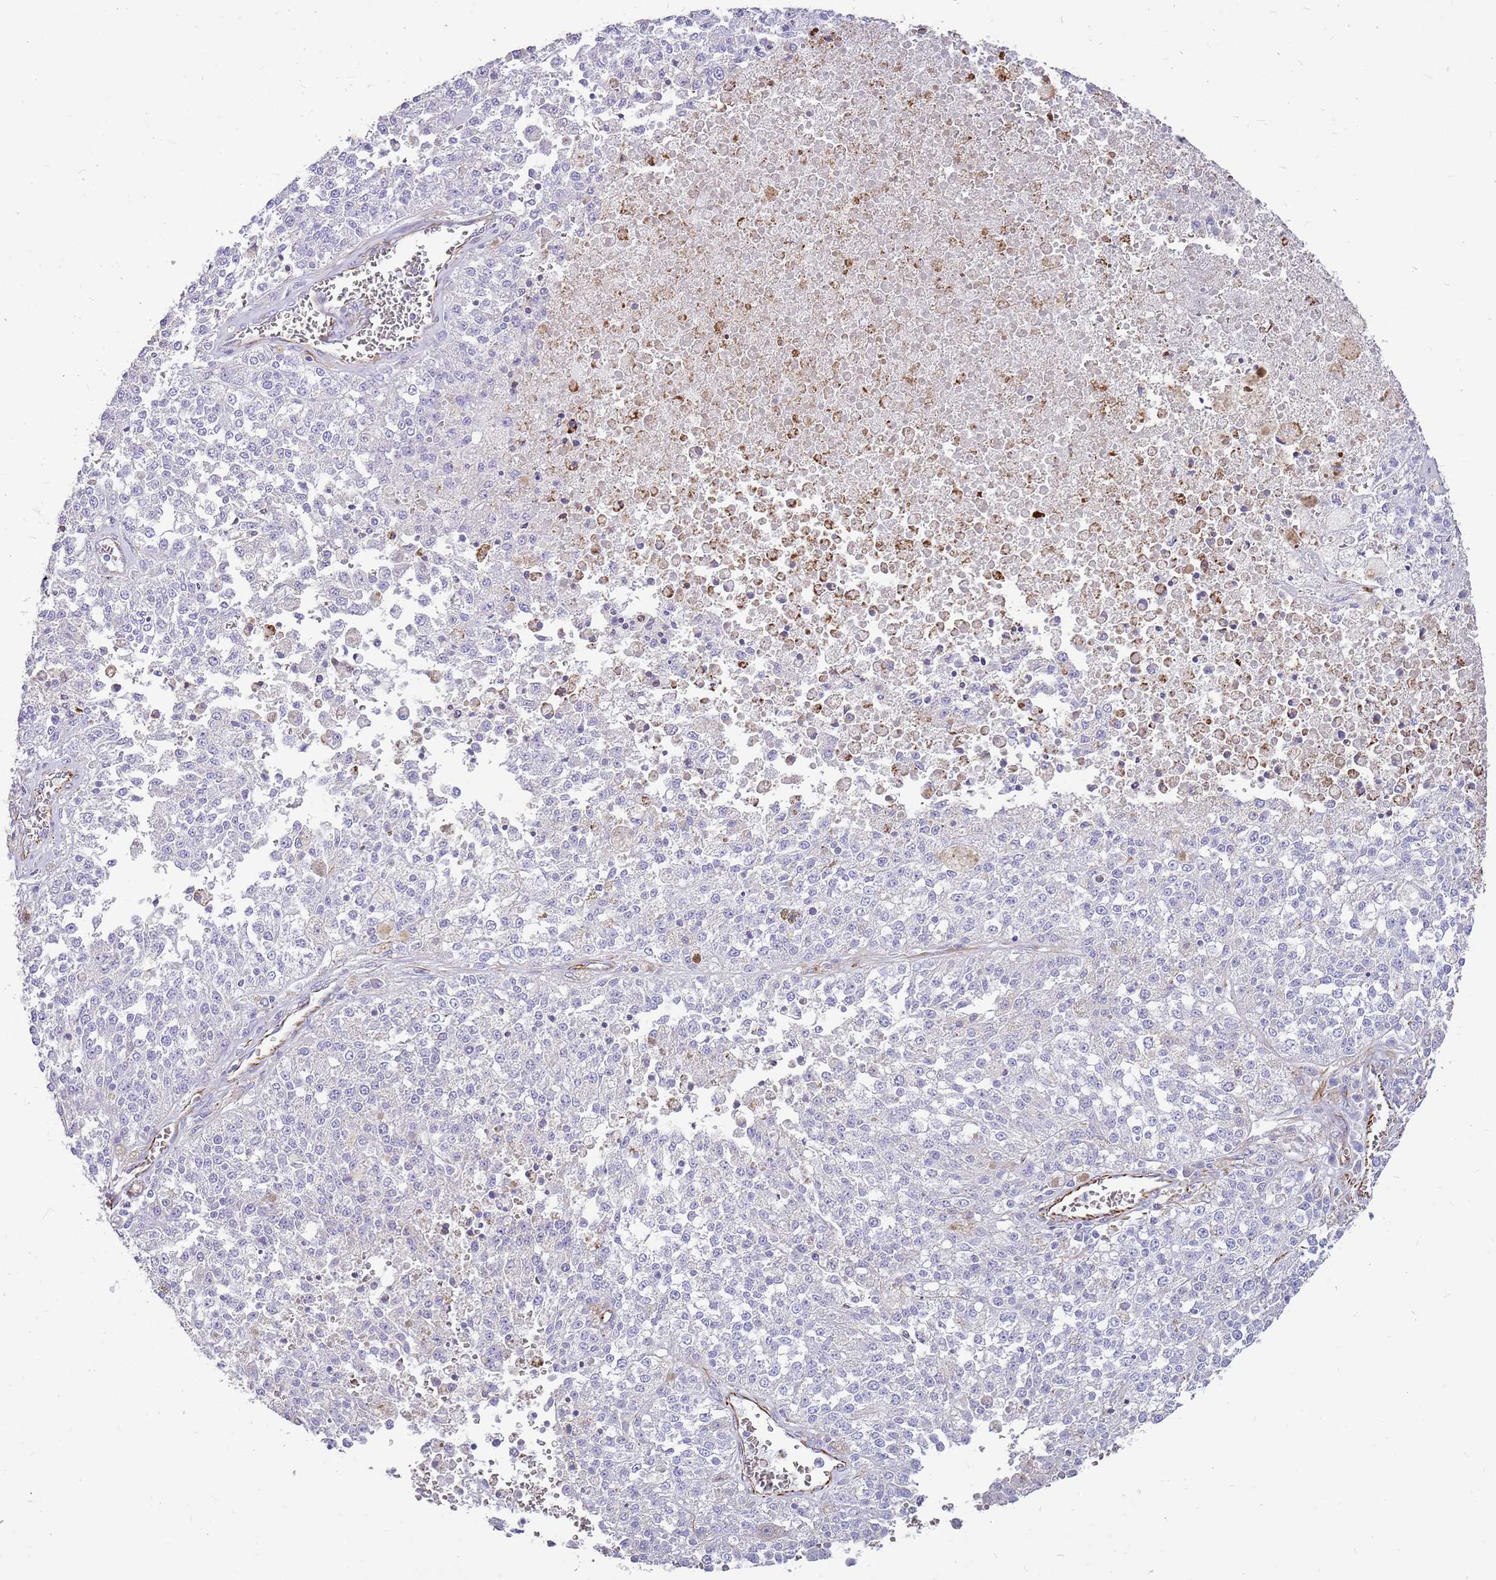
{"staining": {"intensity": "negative", "quantity": "none", "location": "none"}, "tissue": "melanoma", "cell_type": "Tumor cells", "image_type": "cancer", "snomed": [{"axis": "morphology", "description": "Malignant melanoma, NOS"}, {"axis": "topography", "description": "Skin"}], "caption": "Immunohistochemical staining of melanoma exhibits no significant positivity in tumor cells.", "gene": "ZDHHC1", "patient": {"sex": "female", "age": 64}}